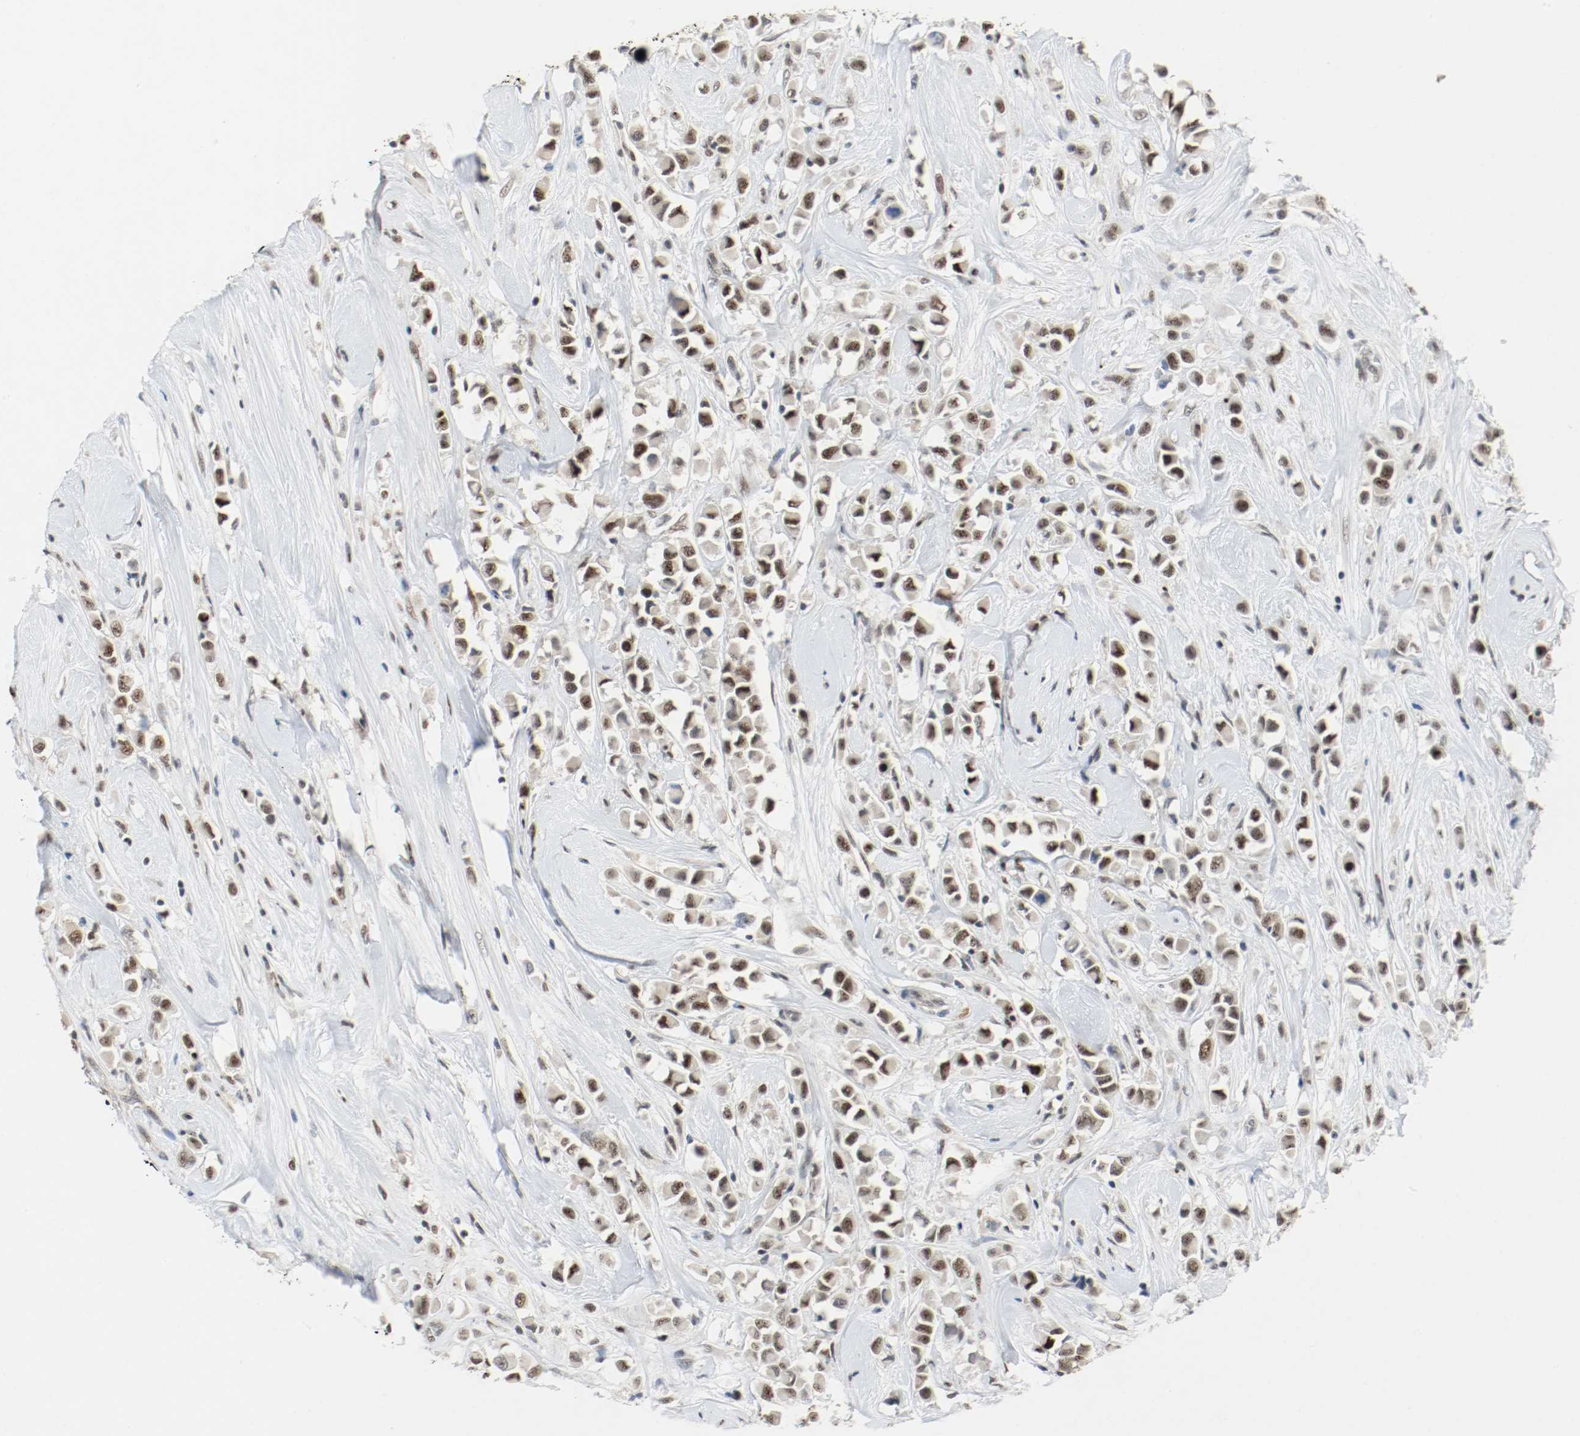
{"staining": {"intensity": "moderate", "quantity": "25%-75%", "location": "nuclear"}, "tissue": "breast cancer", "cell_type": "Tumor cells", "image_type": "cancer", "snomed": [{"axis": "morphology", "description": "Duct carcinoma"}, {"axis": "topography", "description": "Breast"}], "caption": "Moderate nuclear staining is present in approximately 25%-75% of tumor cells in breast invasive ductal carcinoma.", "gene": "ASH1L", "patient": {"sex": "female", "age": 61}}